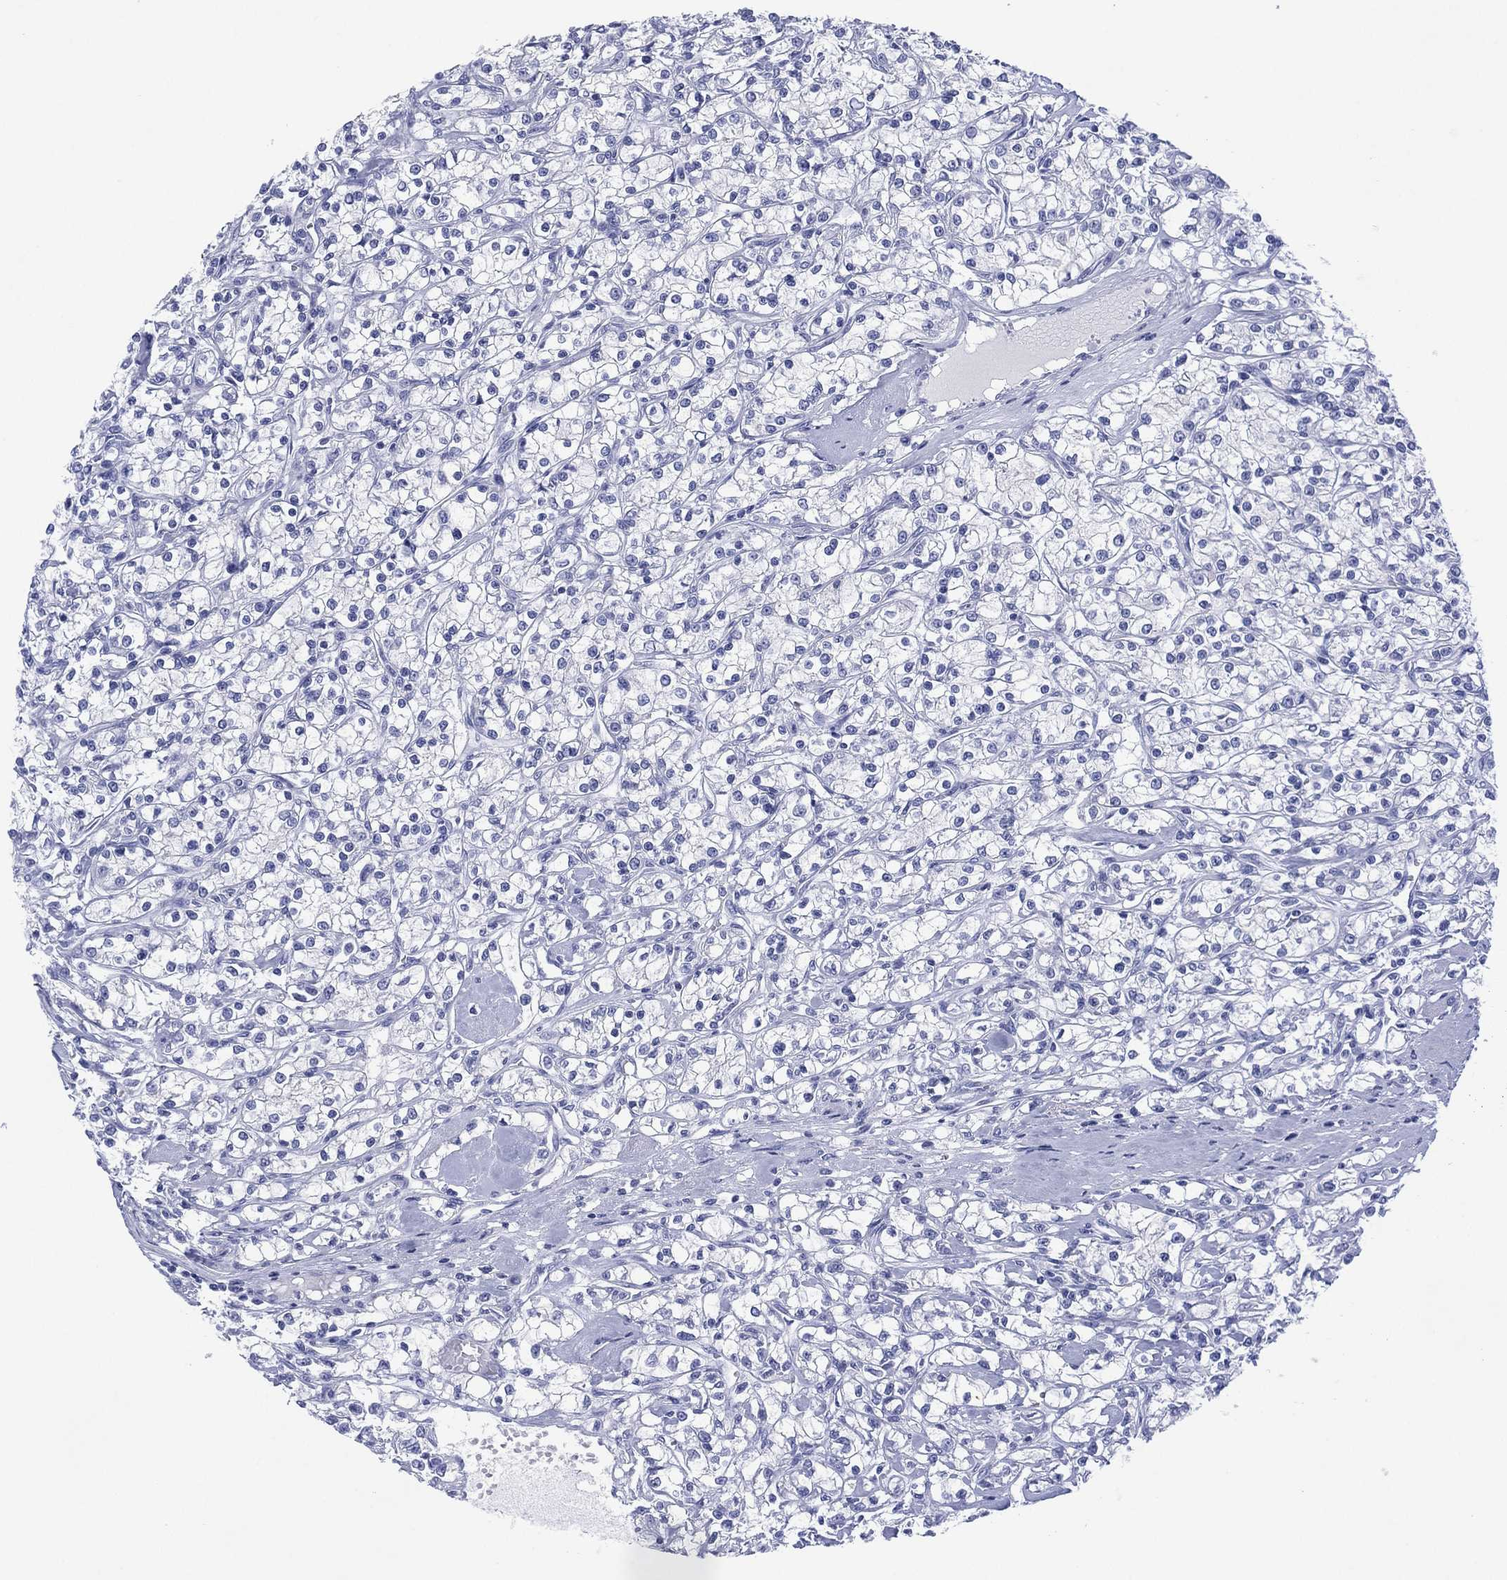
{"staining": {"intensity": "negative", "quantity": "none", "location": "none"}, "tissue": "renal cancer", "cell_type": "Tumor cells", "image_type": "cancer", "snomed": [{"axis": "morphology", "description": "Adenocarcinoma, NOS"}, {"axis": "topography", "description": "Kidney"}], "caption": "IHC of human adenocarcinoma (renal) shows no staining in tumor cells.", "gene": "DSG1", "patient": {"sex": "female", "age": 59}}